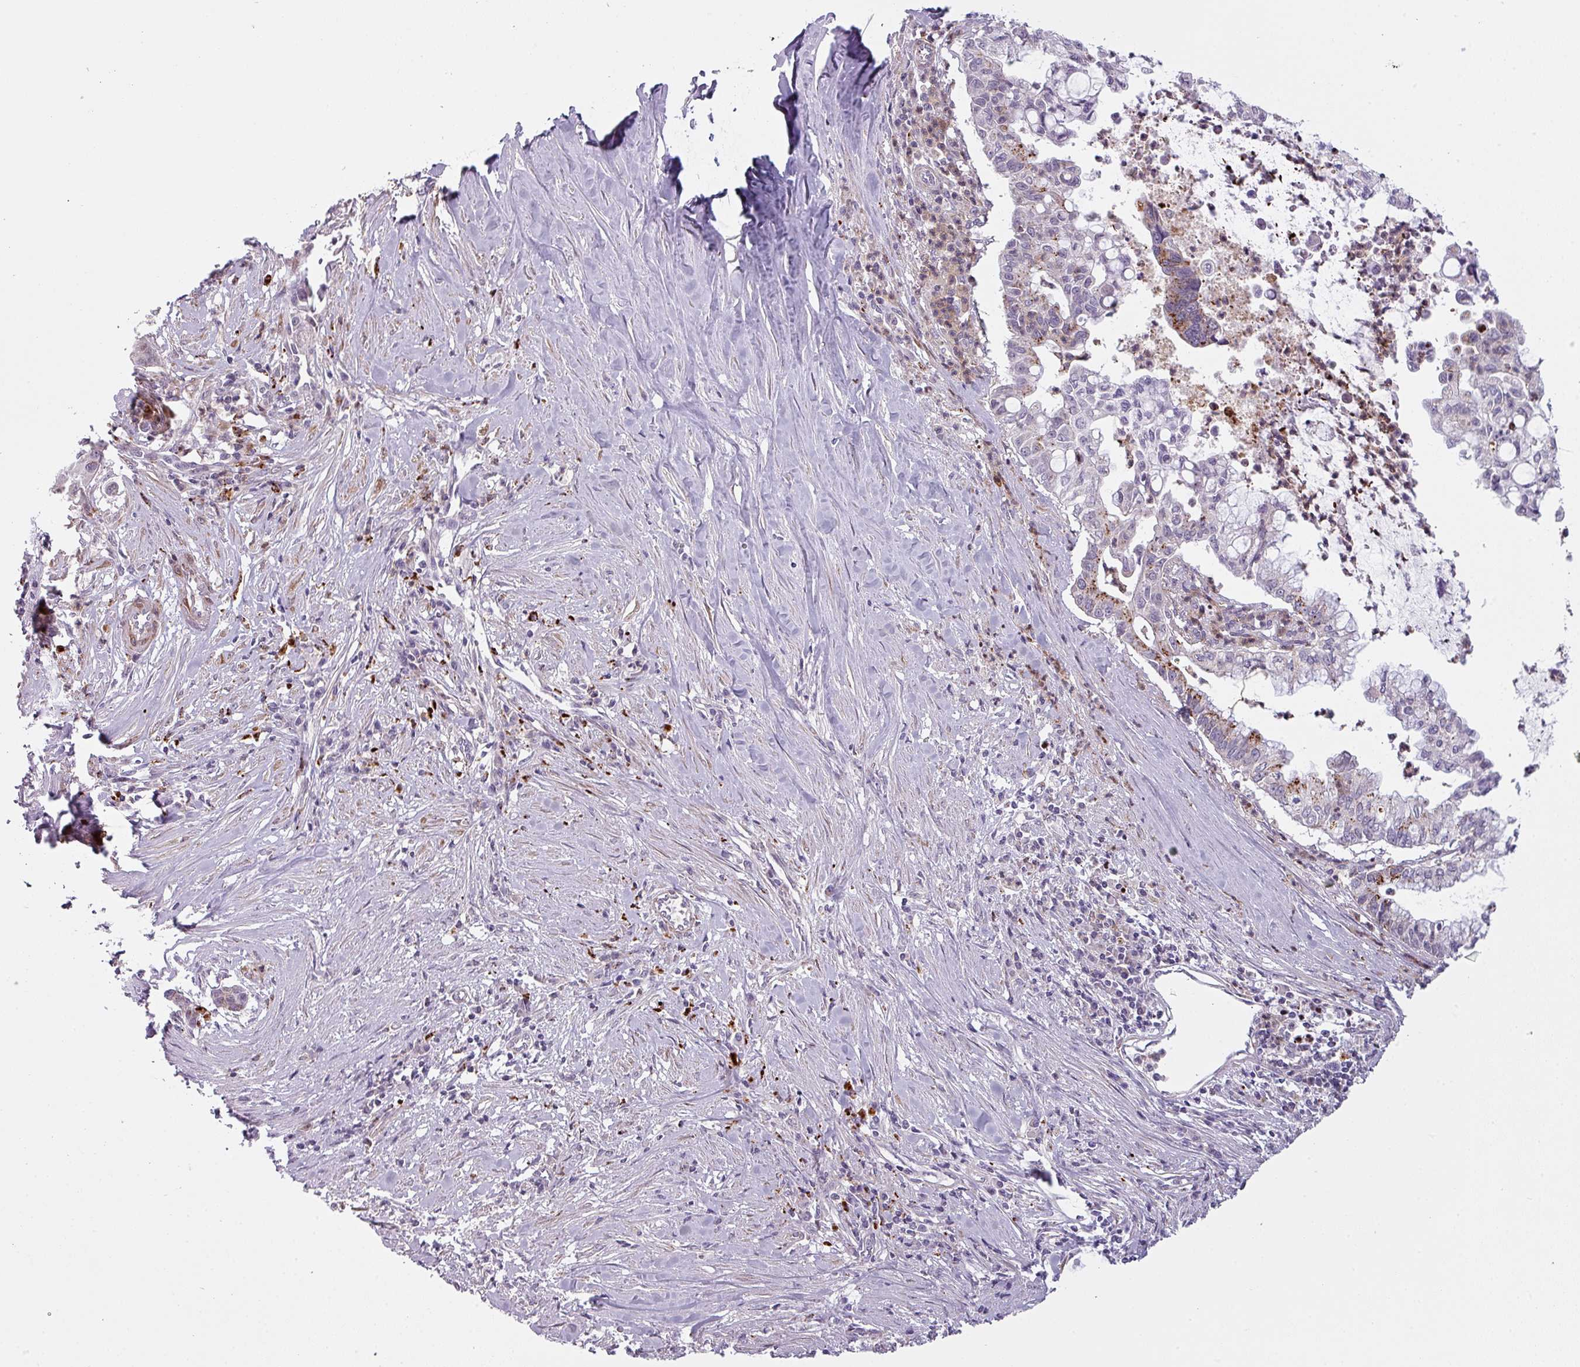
{"staining": {"intensity": "moderate", "quantity": "25%-75%", "location": "cytoplasmic/membranous"}, "tissue": "pancreatic cancer", "cell_type": "Tumor cells", "image_type": "cancer", "snomed": [{"axis": "morphology", "description": "Adenocarcinoma, NOS"}, {"axis": "topography", "description": "Pancreas"}], "caption": "Pancreatic adenocarcinoma stained with immunohistochemistry exhibits moderate cytoplasmic/membranous staining in approximately 25%-75% of tumor cells.", "gene": "MAP7D2", "patient": {"sex": "male", "age": 73}}